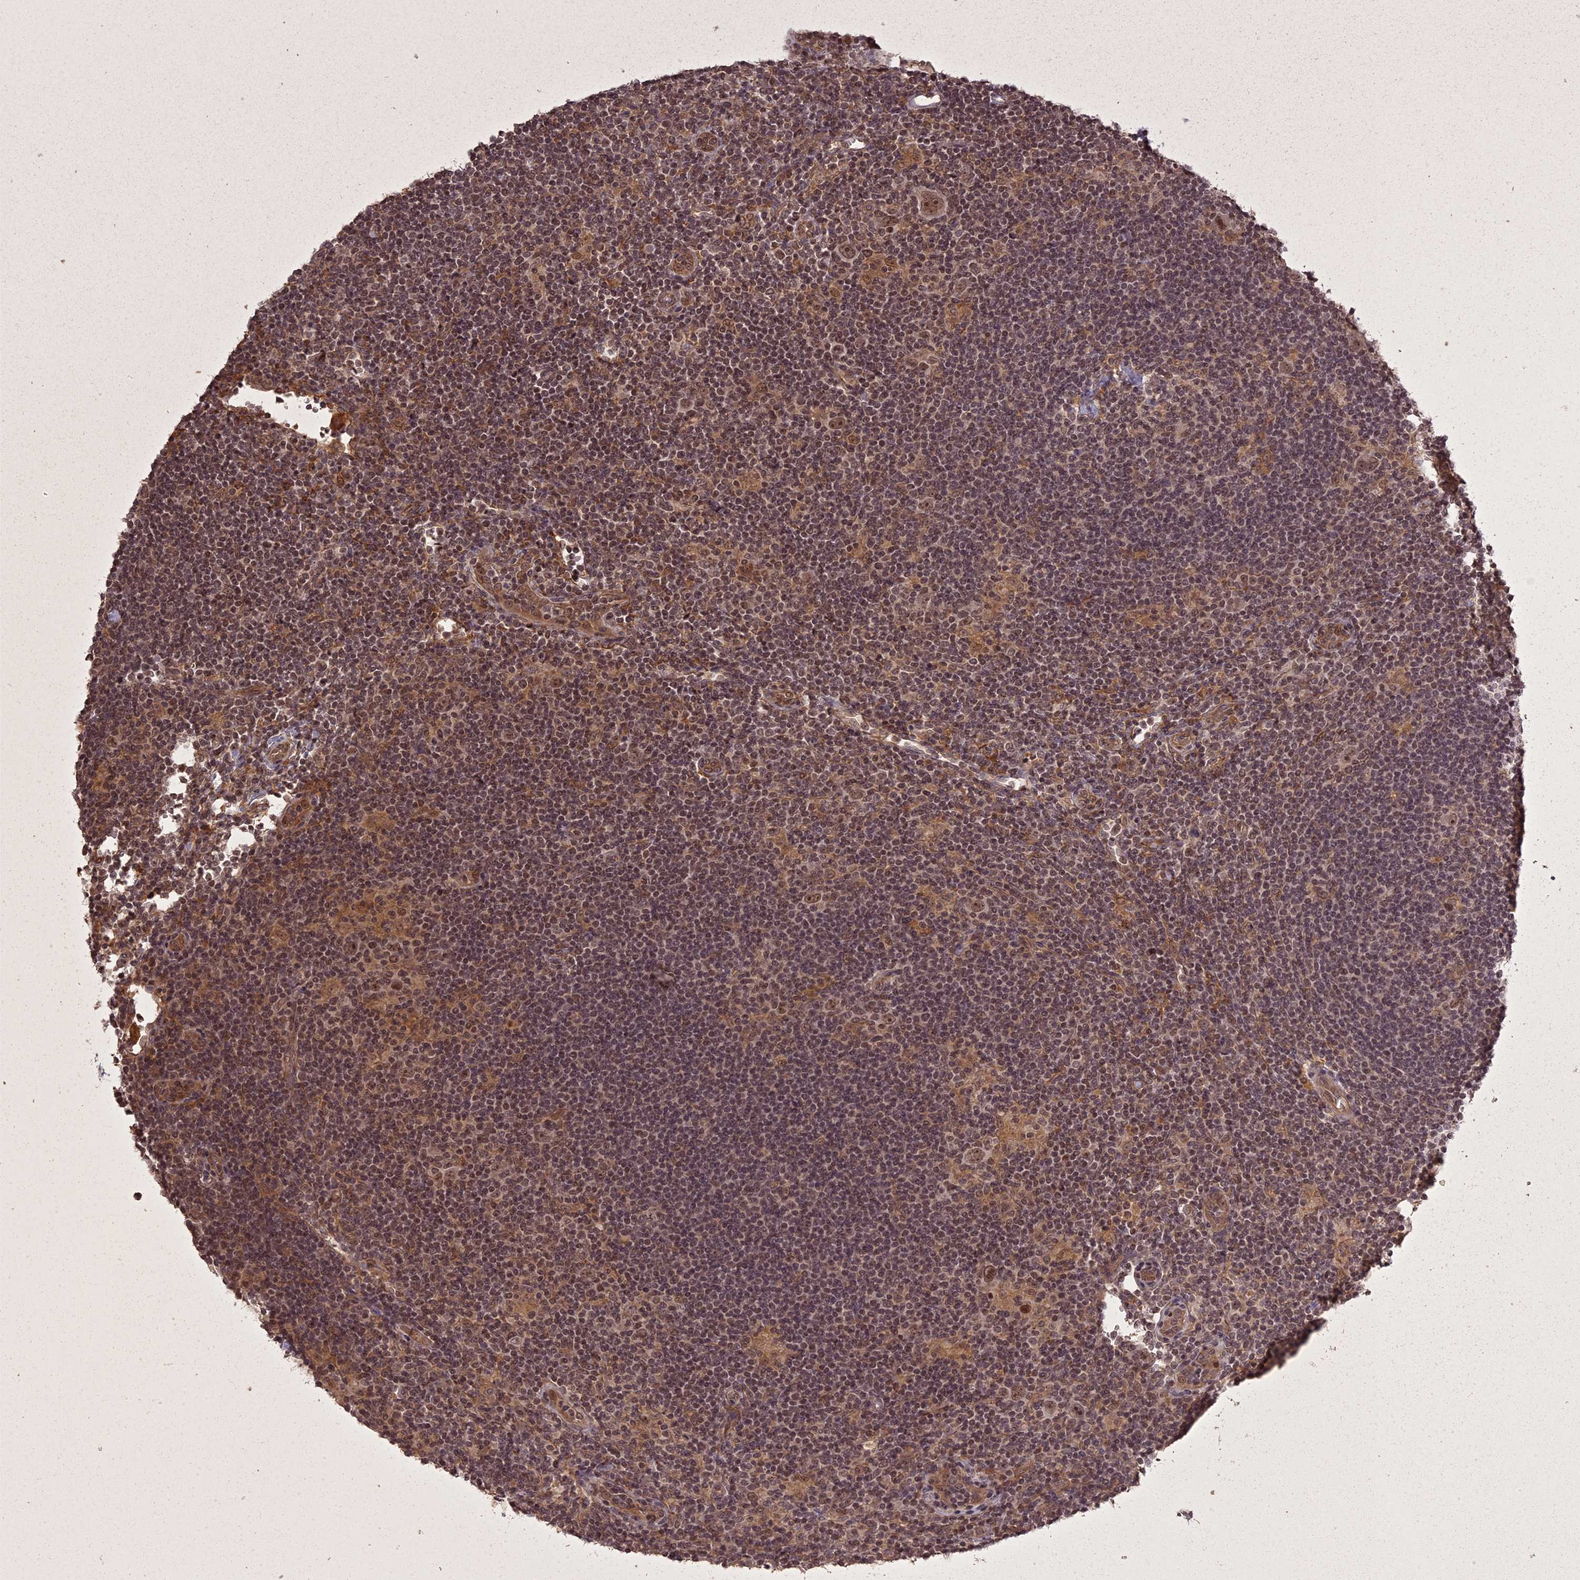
{"staining": {"intensity": "moderate", "quantity": ">75%", "location": "nuclear"}, "tissue": "lymphoma", "cell_type": "Tumor cells", "image_type": "cancer", "snomed": [{"axis": "morphology", "description": "Hodgkin's disease, NOS"}, {"axis": "topography", "description": "Lymph node"}], "caption": "Human Hodgkin's disease stained for a protein (brown) displays moderate nuclear positive positivity in about >75% of tumor cells.", "gene": "ING5", "patient": {"sex": "female", "age": 57}}